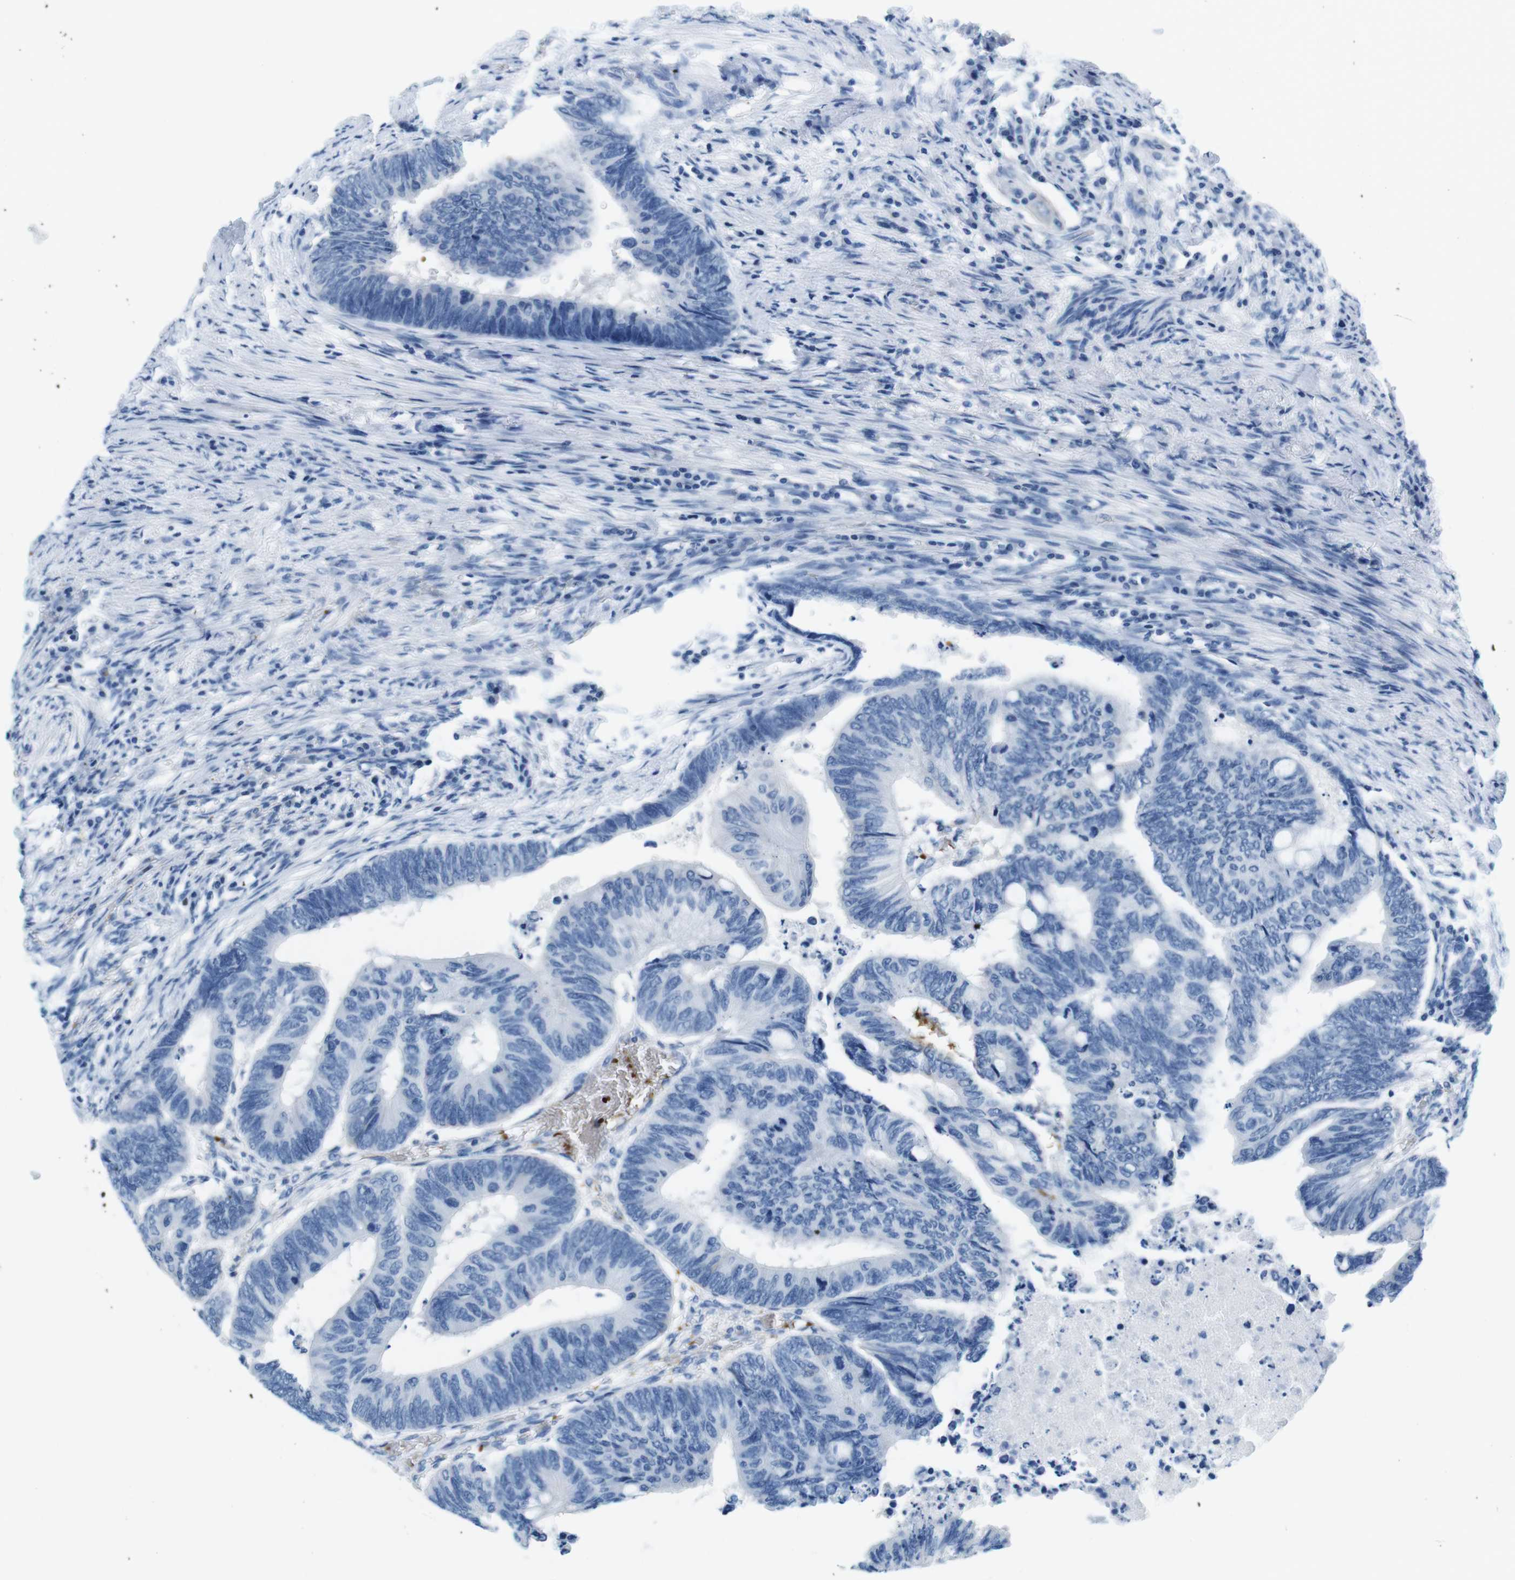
{"staining": {"intensity": "negative", "quantity": "none", "location": "none"}, "tissue": "colorectal cancer", "cell_type": "Tumor cells", "image_type": "cancer", "snomed": [{"axis": "morphology", "description": "Normal tissue, NOS"}, {"axis": "morphology", "description": "Adenocarcinoma, NOS"}, {"axis": "topography", "description": "Rectum"}, {"axis": "topography", "description": "Peripheral nerve tissue"}], "caption": "IHC of colorectal cancer reveals no positivity in tumor cells. (DAB immunohistochemistry (IHC) with hematoxylin counter stain).", "gene": "TFAP2C", "patient": {"sex": "male", "age": 92}}